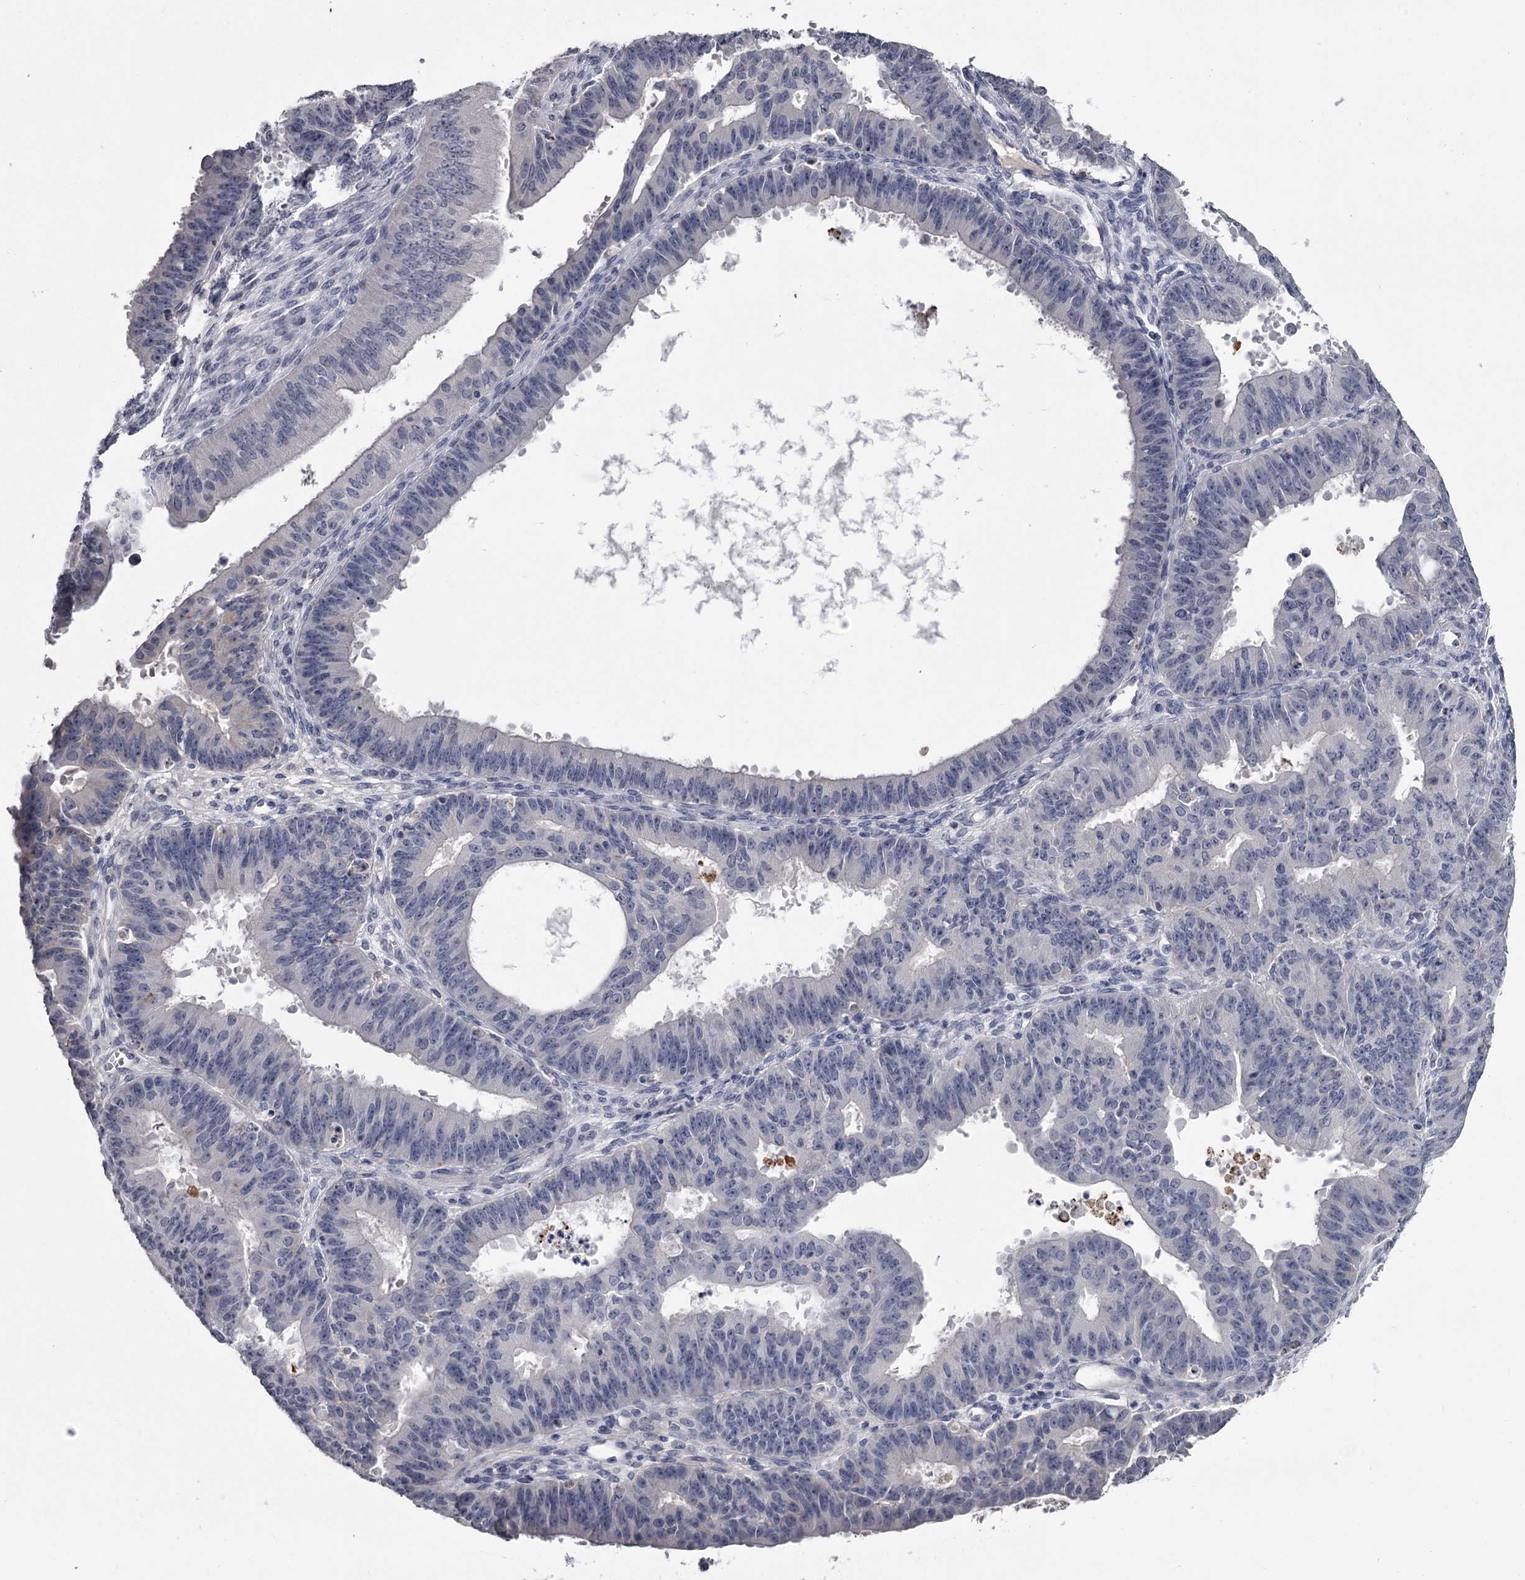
{"staining": {"intensity": "negative", "quantity": "none", "location": "none"}, "tissue": "ovarian cancer", "cell_type": "Tumor cells", "image_type": "cancer", "snomed": [{"axis": "morphology", "description": "Carcinoma, endometroid"}, {"axis": "topography", "description": "Appendix"}, {"axis": "topography", "description": "Ovary"}], "caption": "Immunohistochemical staining of human ovarian cancer (endometroid carcinoma) exhibits no significant staining in tumor cells.", "gene": "DAO", "patient": {"sex": "female", "age": 42}}